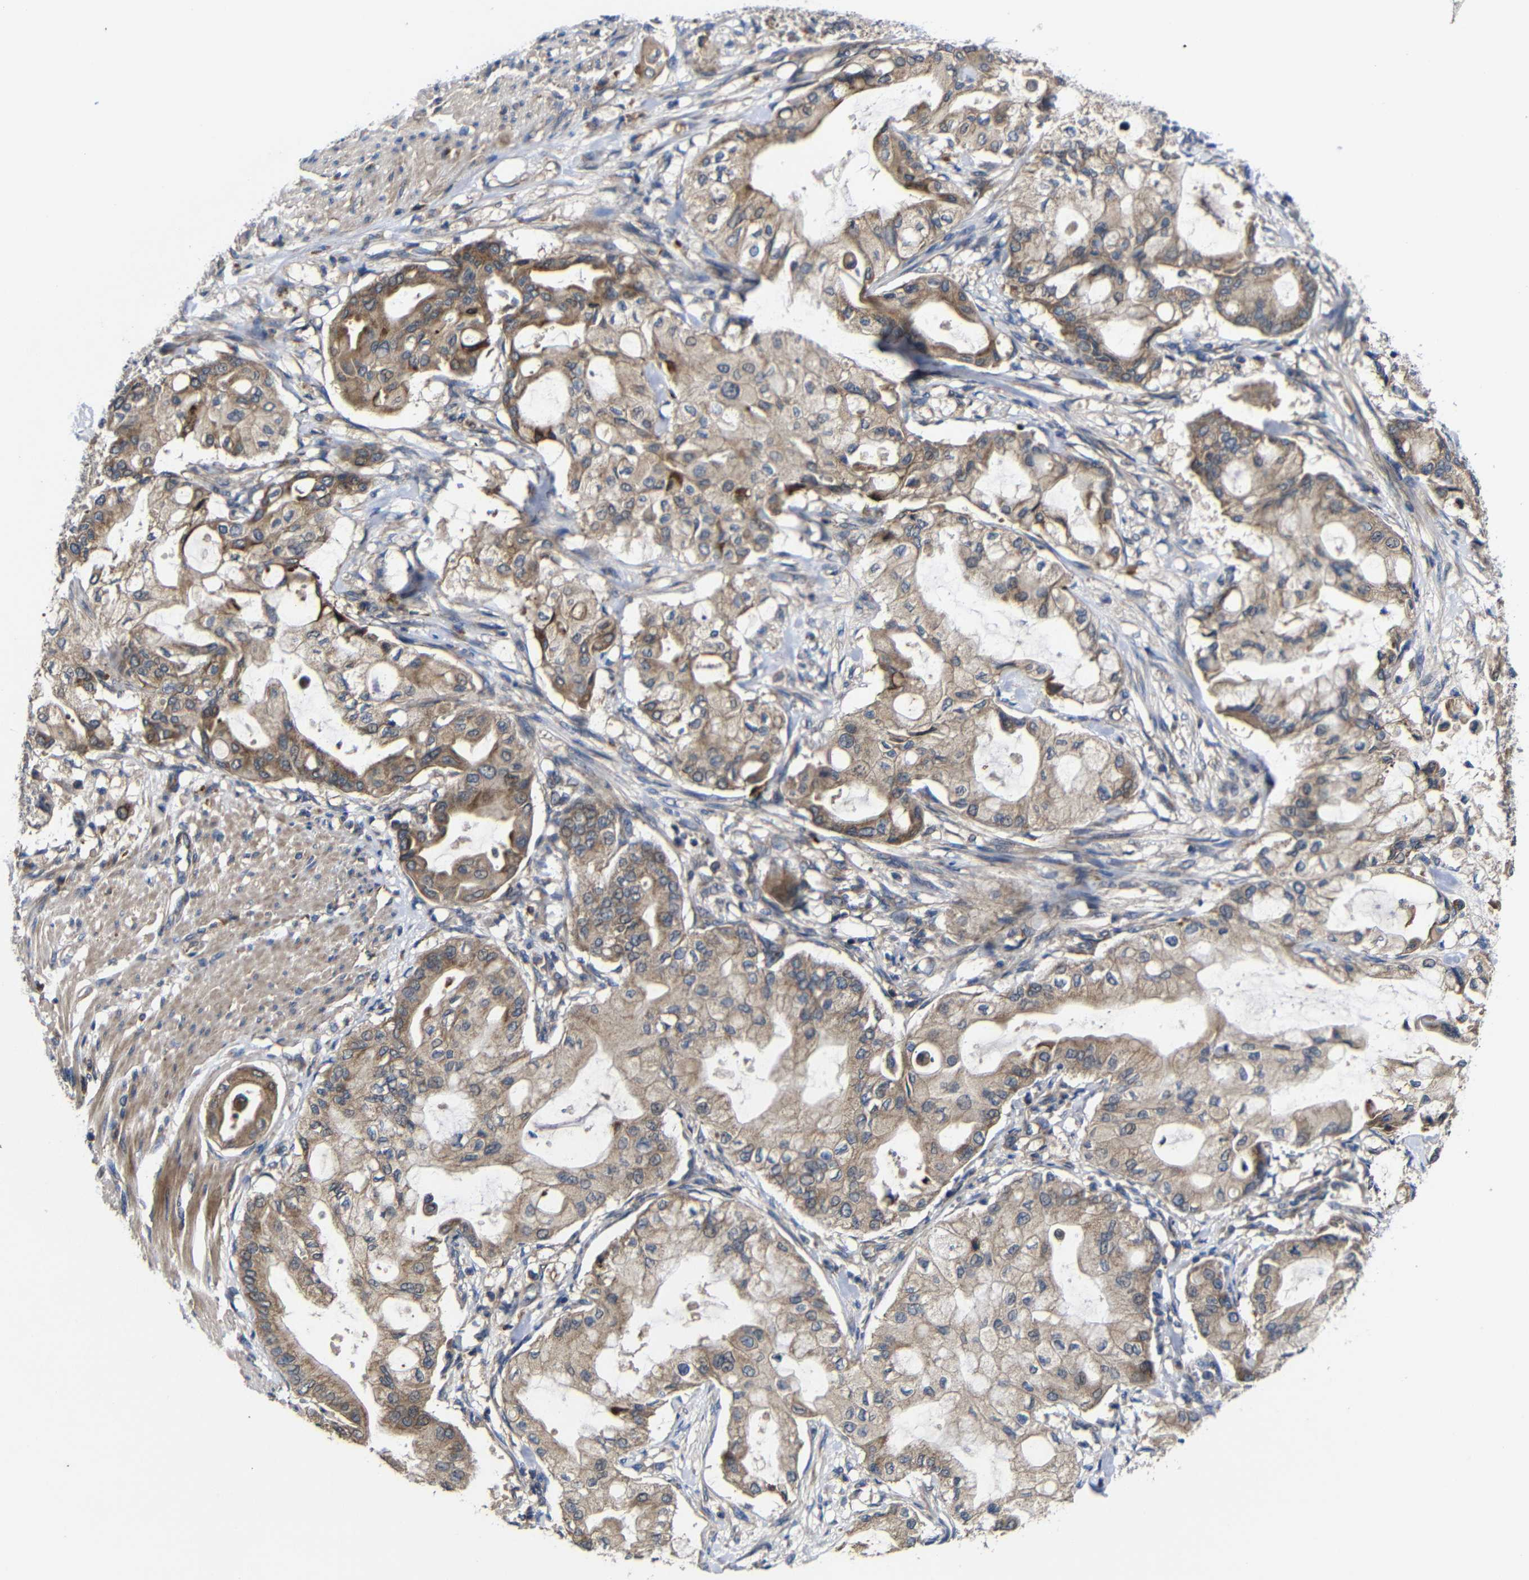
{"staining": {"intensity": "moderate", "quantity": ">75%", "location": "cytoplasmic/membranous"}, "tissue": "pancreatic cancer", "cell_type": "Tumor cells", "image_type": "cancer", "snomed": [{"axis": "morphology", "description": "Adenocarcinoma, NOS"}, {"axis": "morphology", "description": "Adenocarcinoma, metastatic, NOS"}, {"axis": "topography", "description": "Lymph node"}, {"axis": "topography", "description": "Pancreas"}, {"axis": "topography", "description": "Duodenum"}], "caption": "Immunohistochemical staining of human metastatic adenocarcinoma (pancreatic) shows moderate cytoplasmic/membranous protein positivity in about >75% of tumor cells. (IHC, brightfield microscopy, high magnification).", "gene": "LPAR5", "patient": {"sex": "female", "age": 64}}